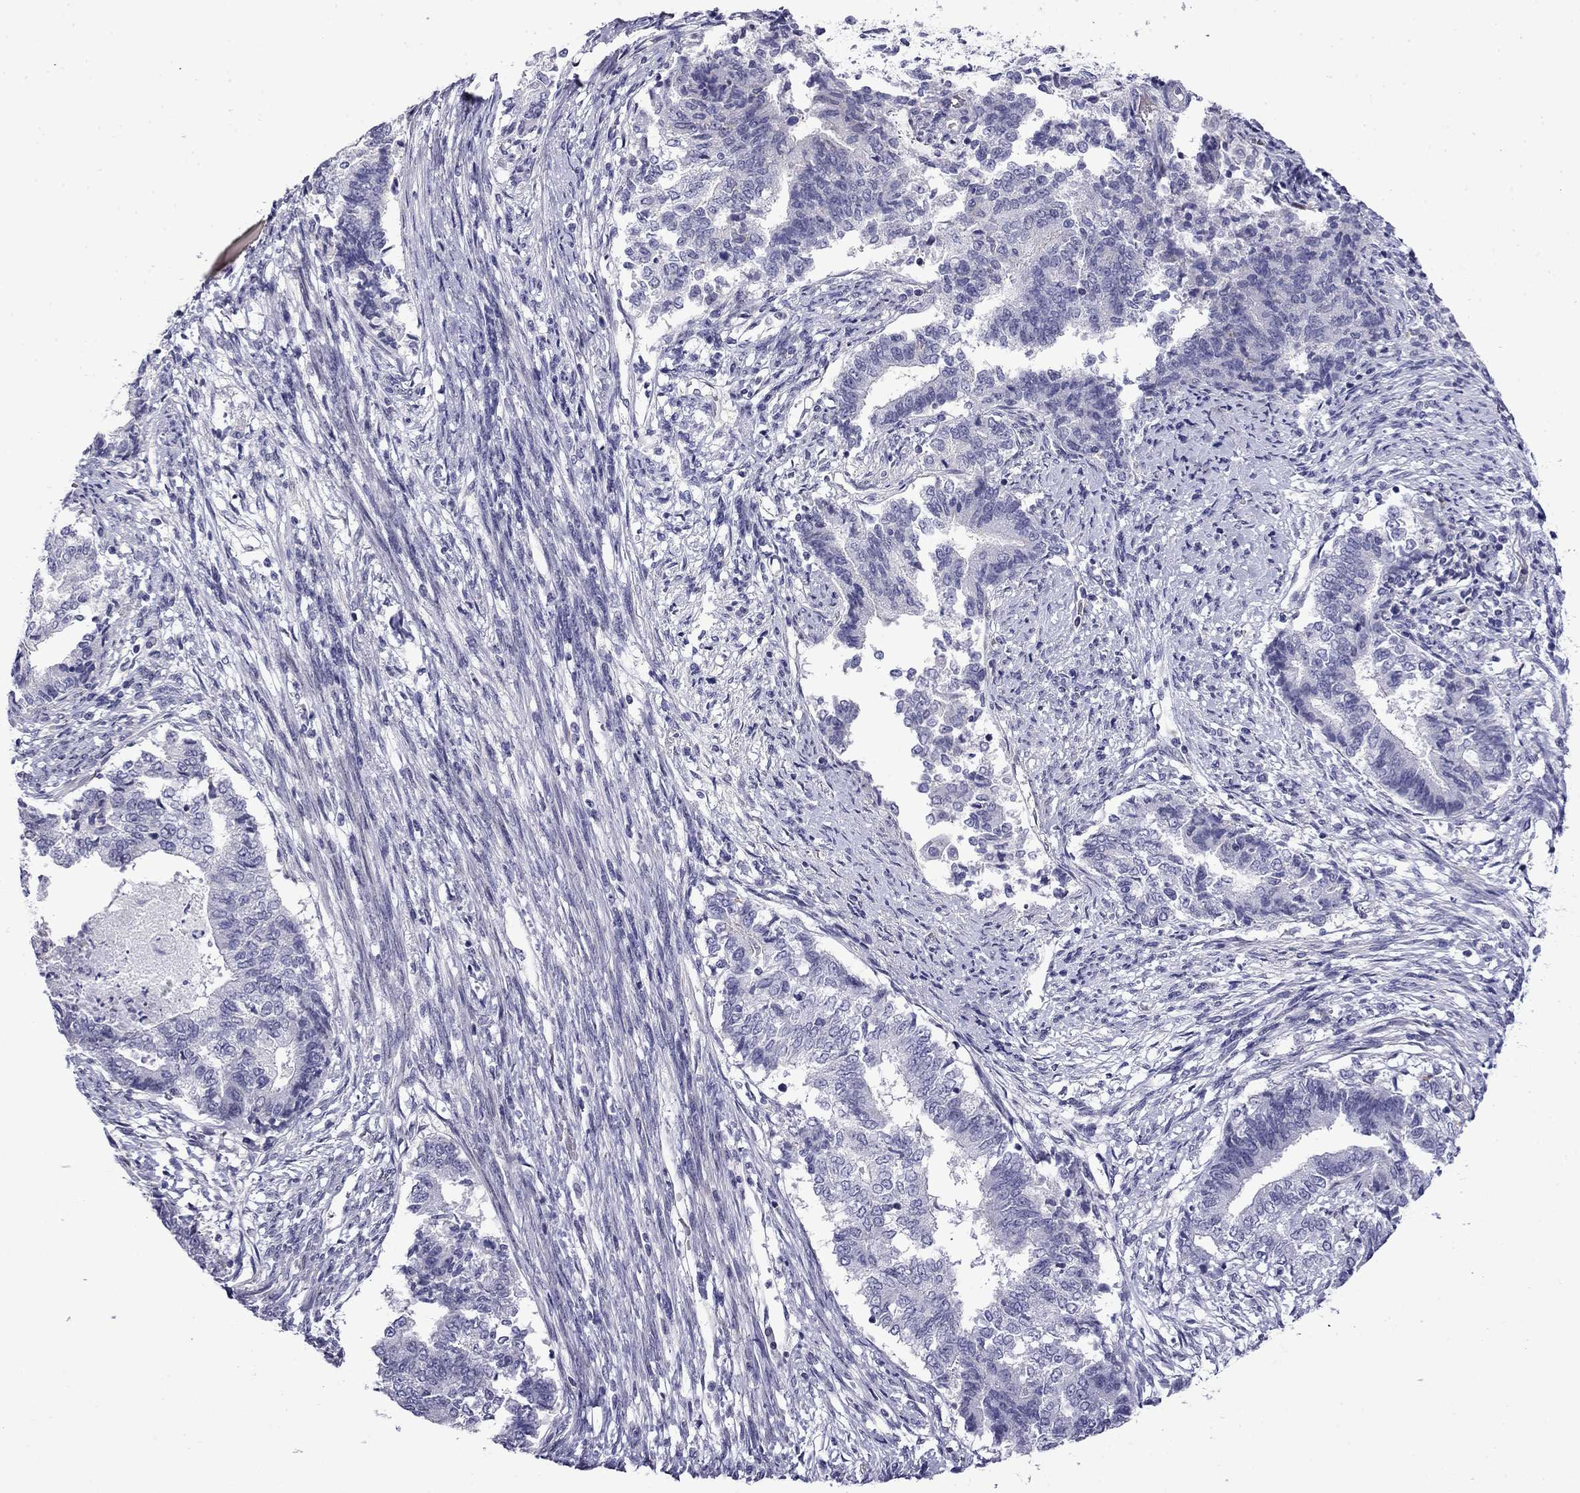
{"staining": {"intensity": "negative", "quantity": "none", "location": "none"}, "tissue": "endometrial cancer", "cell_type": "Tumor cells", "image_type": "cancer", "snomed": [{"axis": "morphology", "description": "Adenocarcinoma, NOS"}, {"axis": "topography", "description": "Endometrium"}], "caption": "IHC histopathology image of endometrial adenocarcinoma stained for a protein (brown), which reveals no expression in tumor cells.", "gene": "PRR18", "patient": {"sex": "female", "age": 65}}